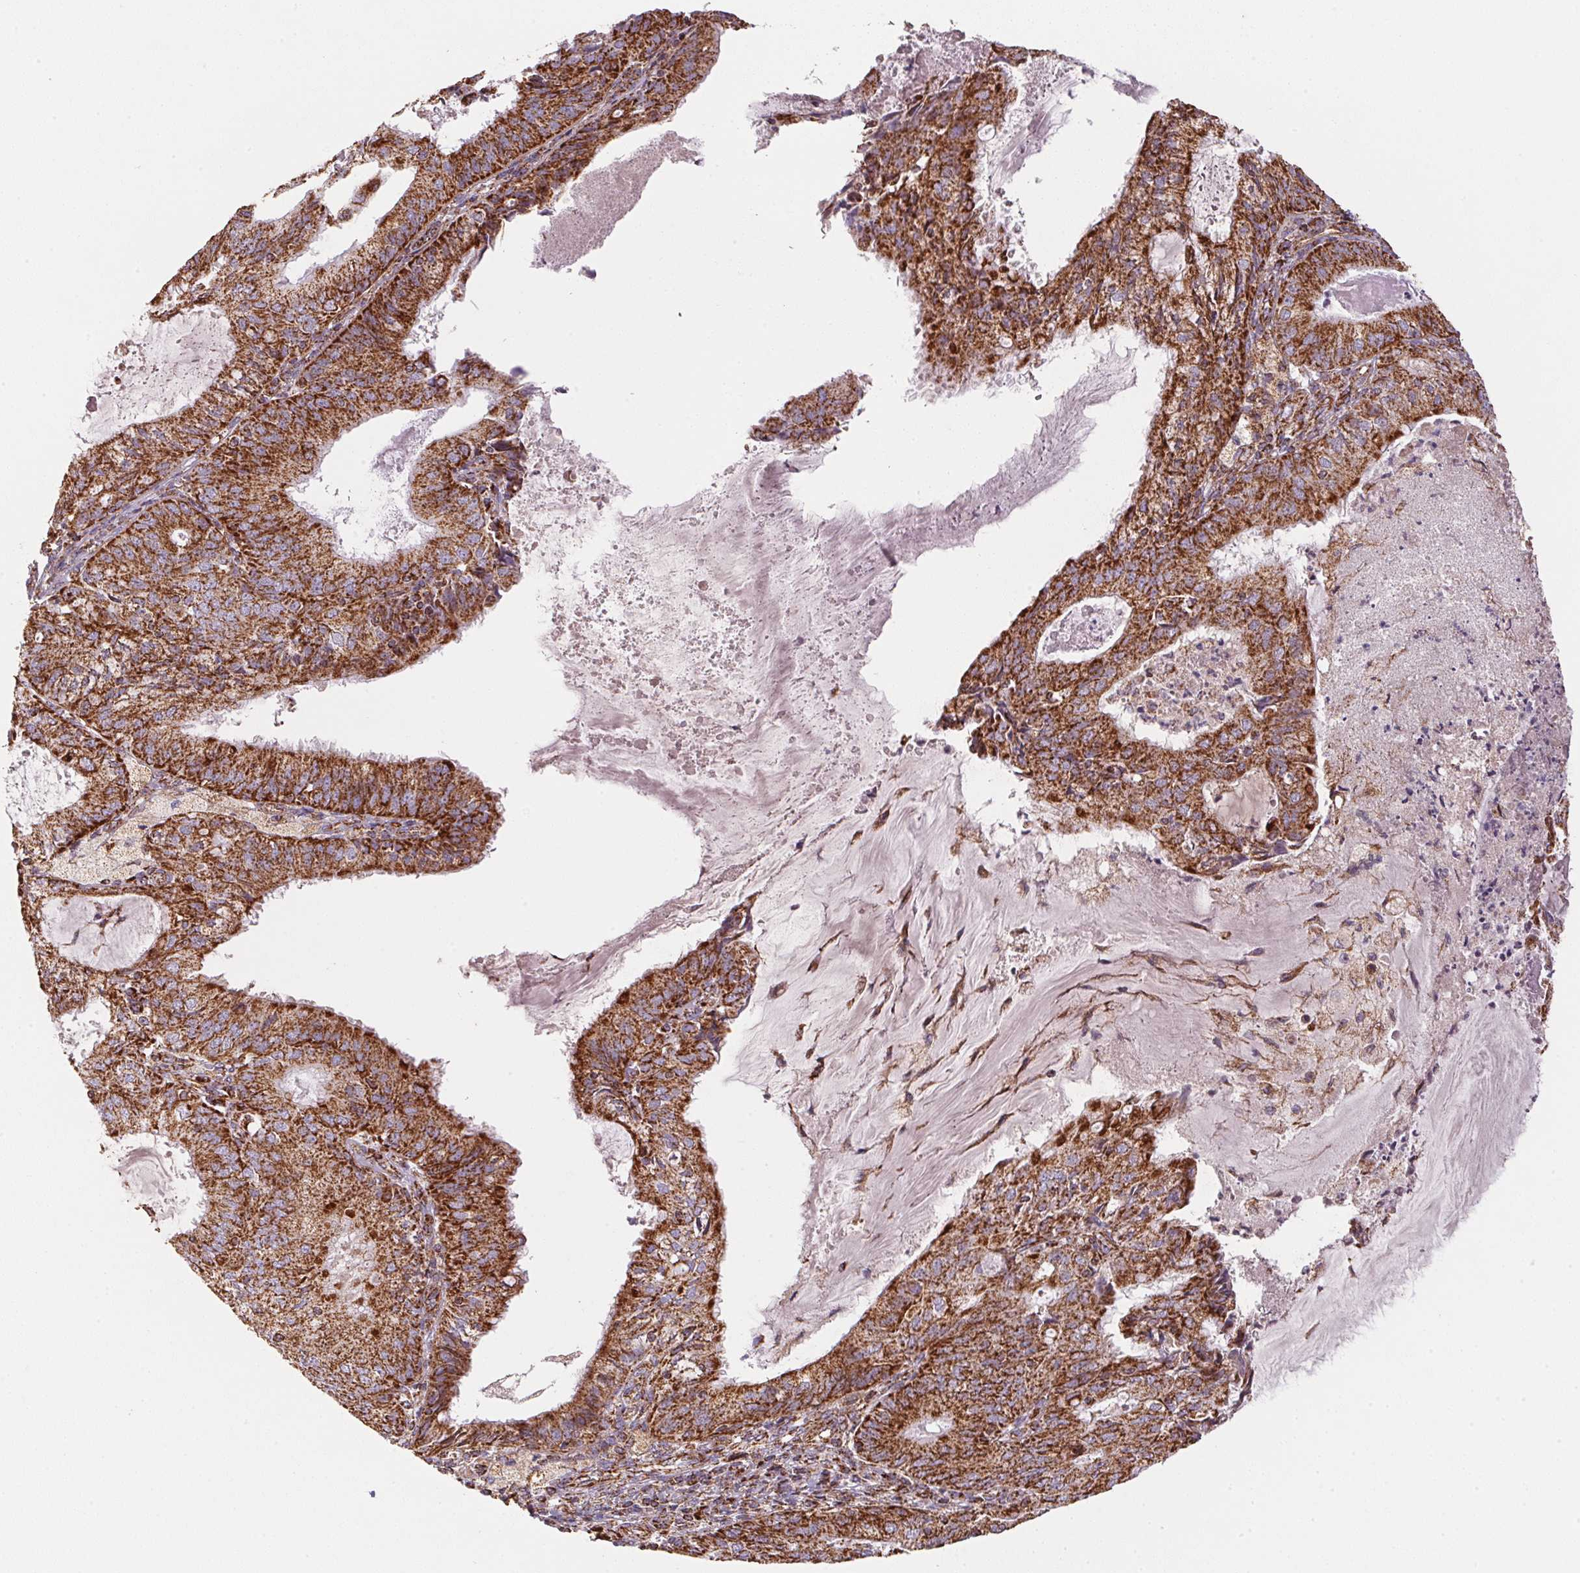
{"staining": {"intensity": "strong", "quantity": ">75%", "location": "cytoplasmic/membranous"}, "tissue": "endometrial cancer", "cell_type": "Tumor cells", "image_type": "cancer", "snomed": [{"axis": "morphology", "description": "Adenocarcinoma, NOS"}, {"axis": "topography", "description": "Endometrium"}], "caption": "High-power microscopy captured an immunohistochemistry image of endometrial cancer (adenocarcinoma), revealing strong cytoplasmic/membranous staining in approximately >75% of tumor cells.", "gene": "NDUFS2", "patient": {"sex": "female", "age": 57}}